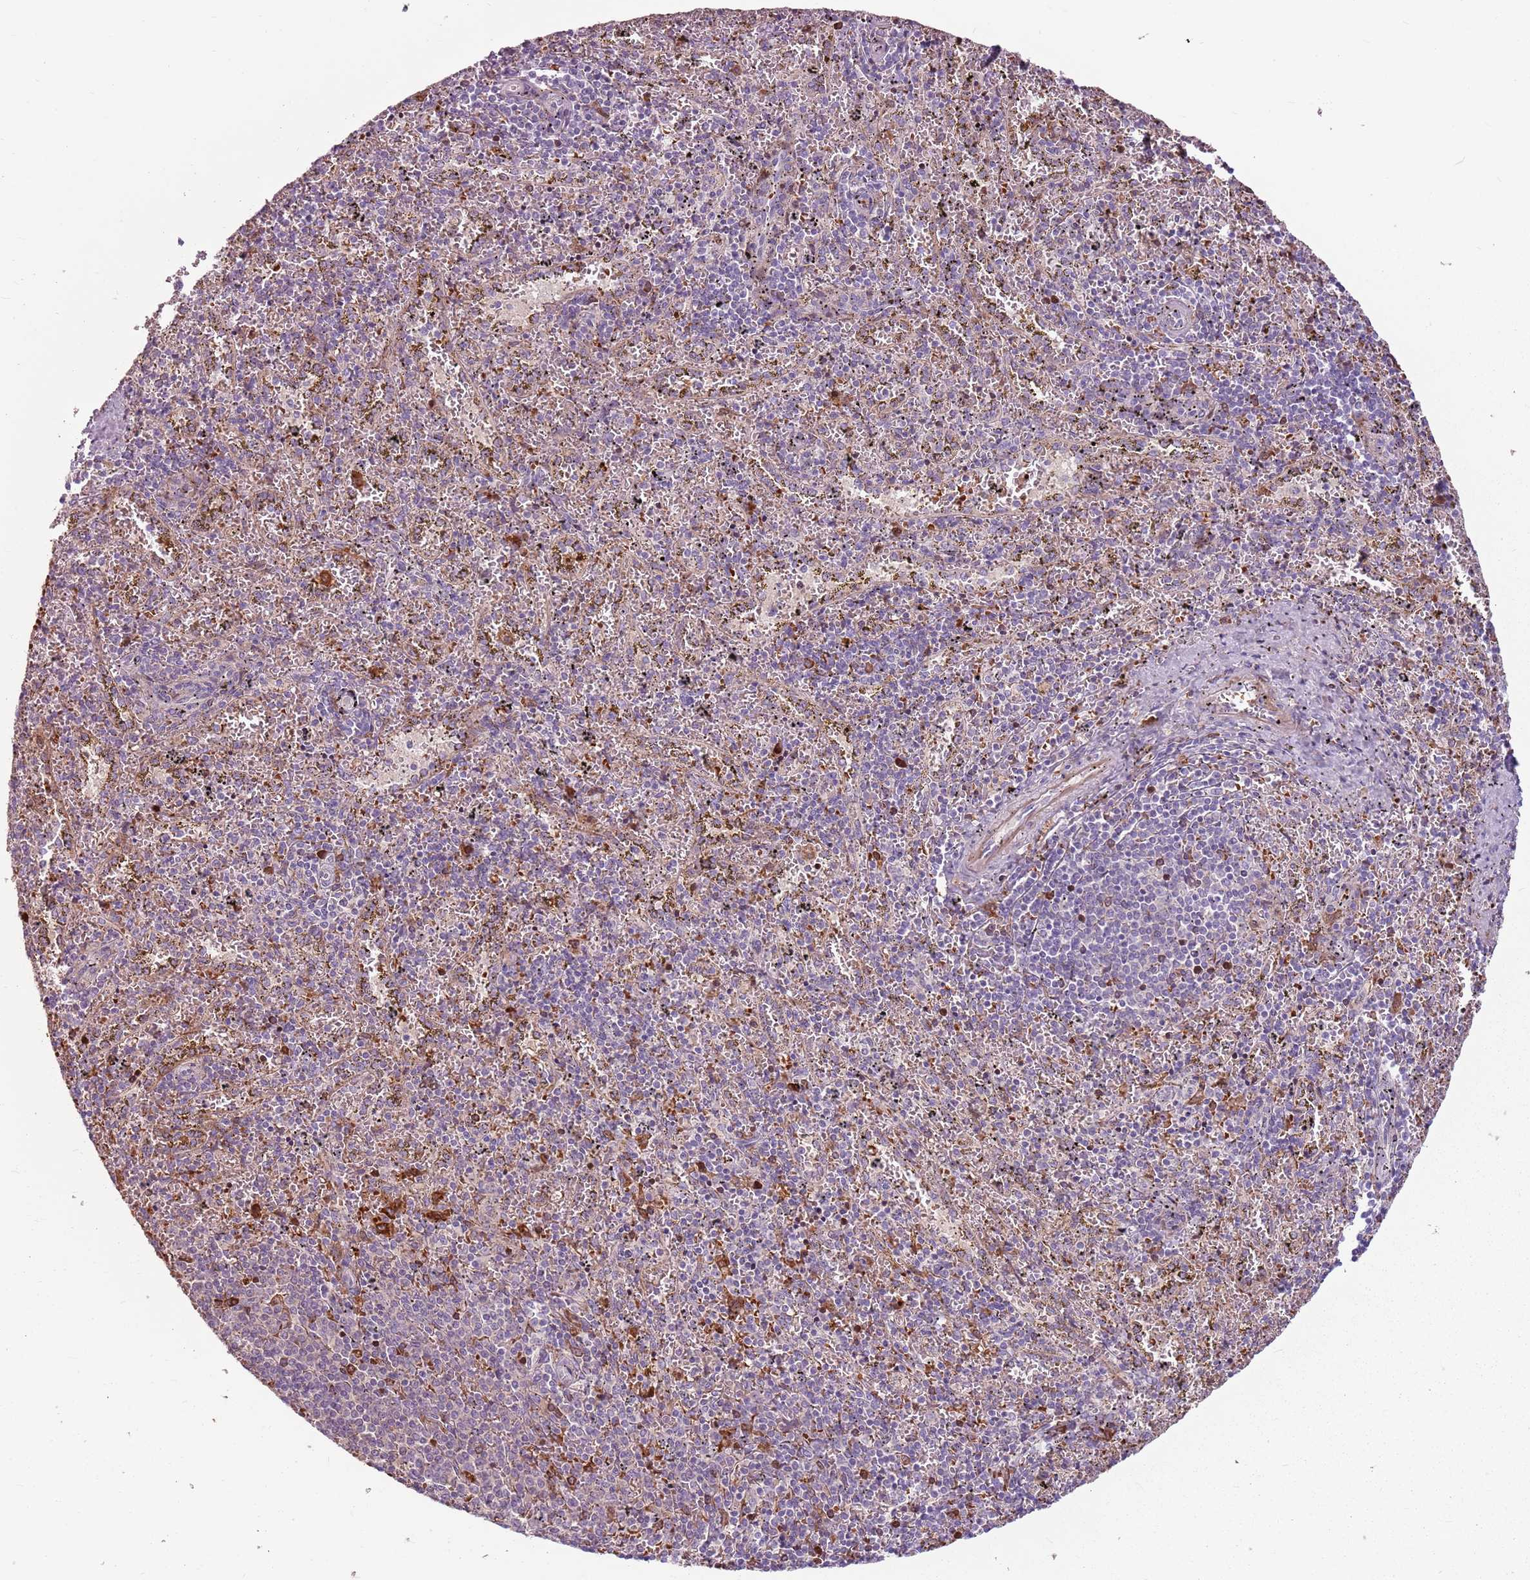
{"staining": {"intensity": "weak", "quantity": "<25%", "location": "cytoplasmic/membranous"}, "tissue": "spleen", "cell_type": "Cells in red pulp", "image_type": "normal", "snomed": [{"axis": "morphology", "description": "Normal tissue, NOS"}, {"axis": "topography", "description": "Spleen"}], "caption": "Photomicrograph shows no protein staining in cells in red pulp of normal spleen. The staining is performed using DAB (3,3'-diaminobenzidine) brown chromogen with nuclei counter-stained in using hematoxylin.", "gene": "HSPA14", "patient": {"sex": "male", "age": 11}}